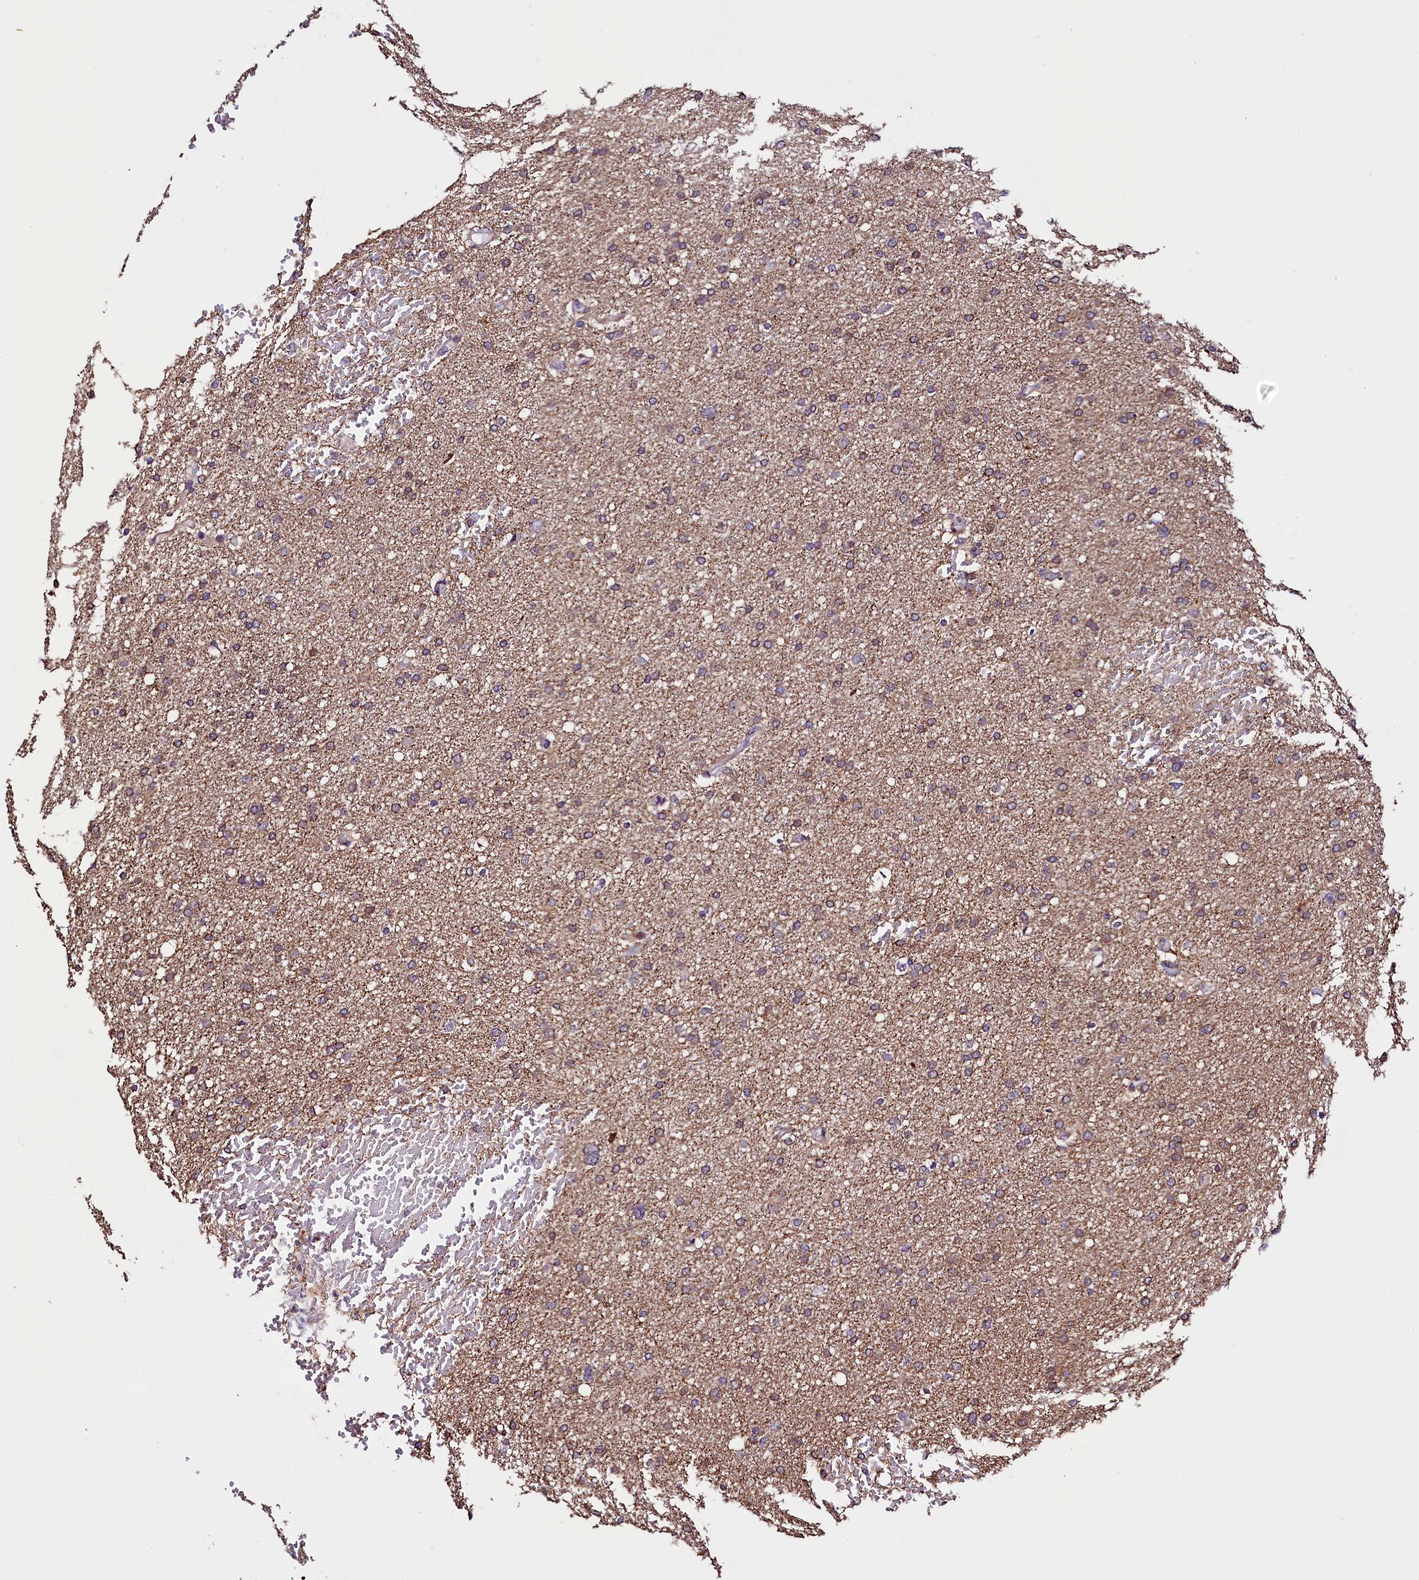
{"staining": {"intensity": "weak", "quantity": "<25%", "location": "cytoplasmic/membranous"}, "tissue": "glioma", "cell_type": "Tumor cells", "image_type": "cancer", "snomed": [{"axis": "morphology", "description": "Glioma, malignant, High grade"}, {"axis": "topography", "description": "Cerebral cortex"}], "caption": "Tumor cells show no significant protein positivity in glioma.", "gene": "TRMT112", "patient": {"sex": "female", "age": 36}}